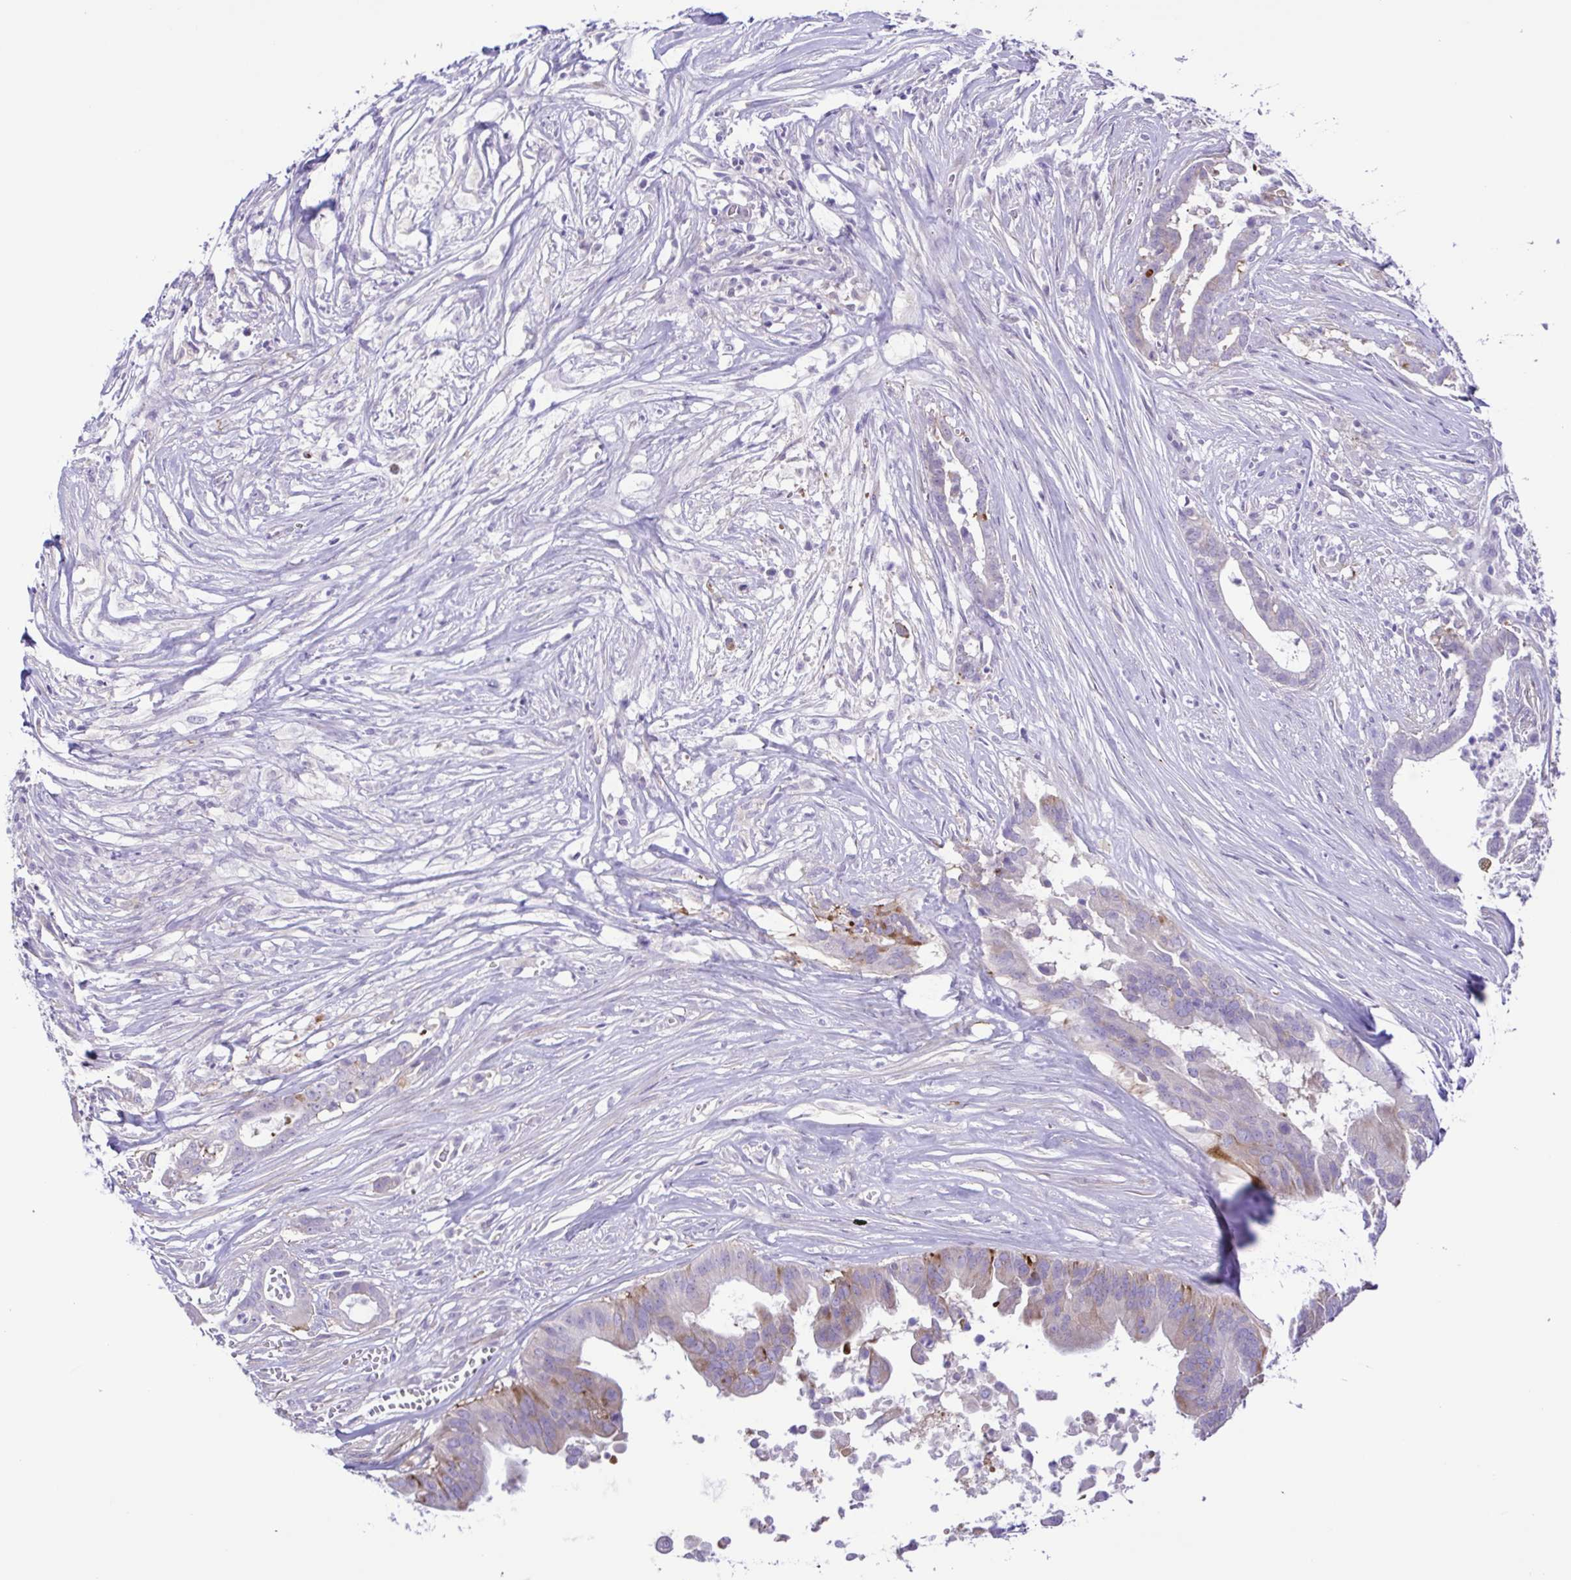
{"staining": {"intensity": "moderate", "quantity": "<25%", "location": "cytoplasmic/membranous"}, "tissue": "pancreatic cancer", "cell_type": "Tumor cells", "image_type": "cancer", "snomed": [{"axis": "morphology", "description": "Adenocarcinoma, NOS"}, {"axis": "topography", "description": "Pancreas"}], "caption": "Pancreatic cancer (adenocarcinoma) stained for a protein (brown) shows moderate cytoplasmic/membranous positive staining in approximately <25% of tumor cells.", "gene": "DCLK2", "patient": {"sex": "male", "age": 61}}